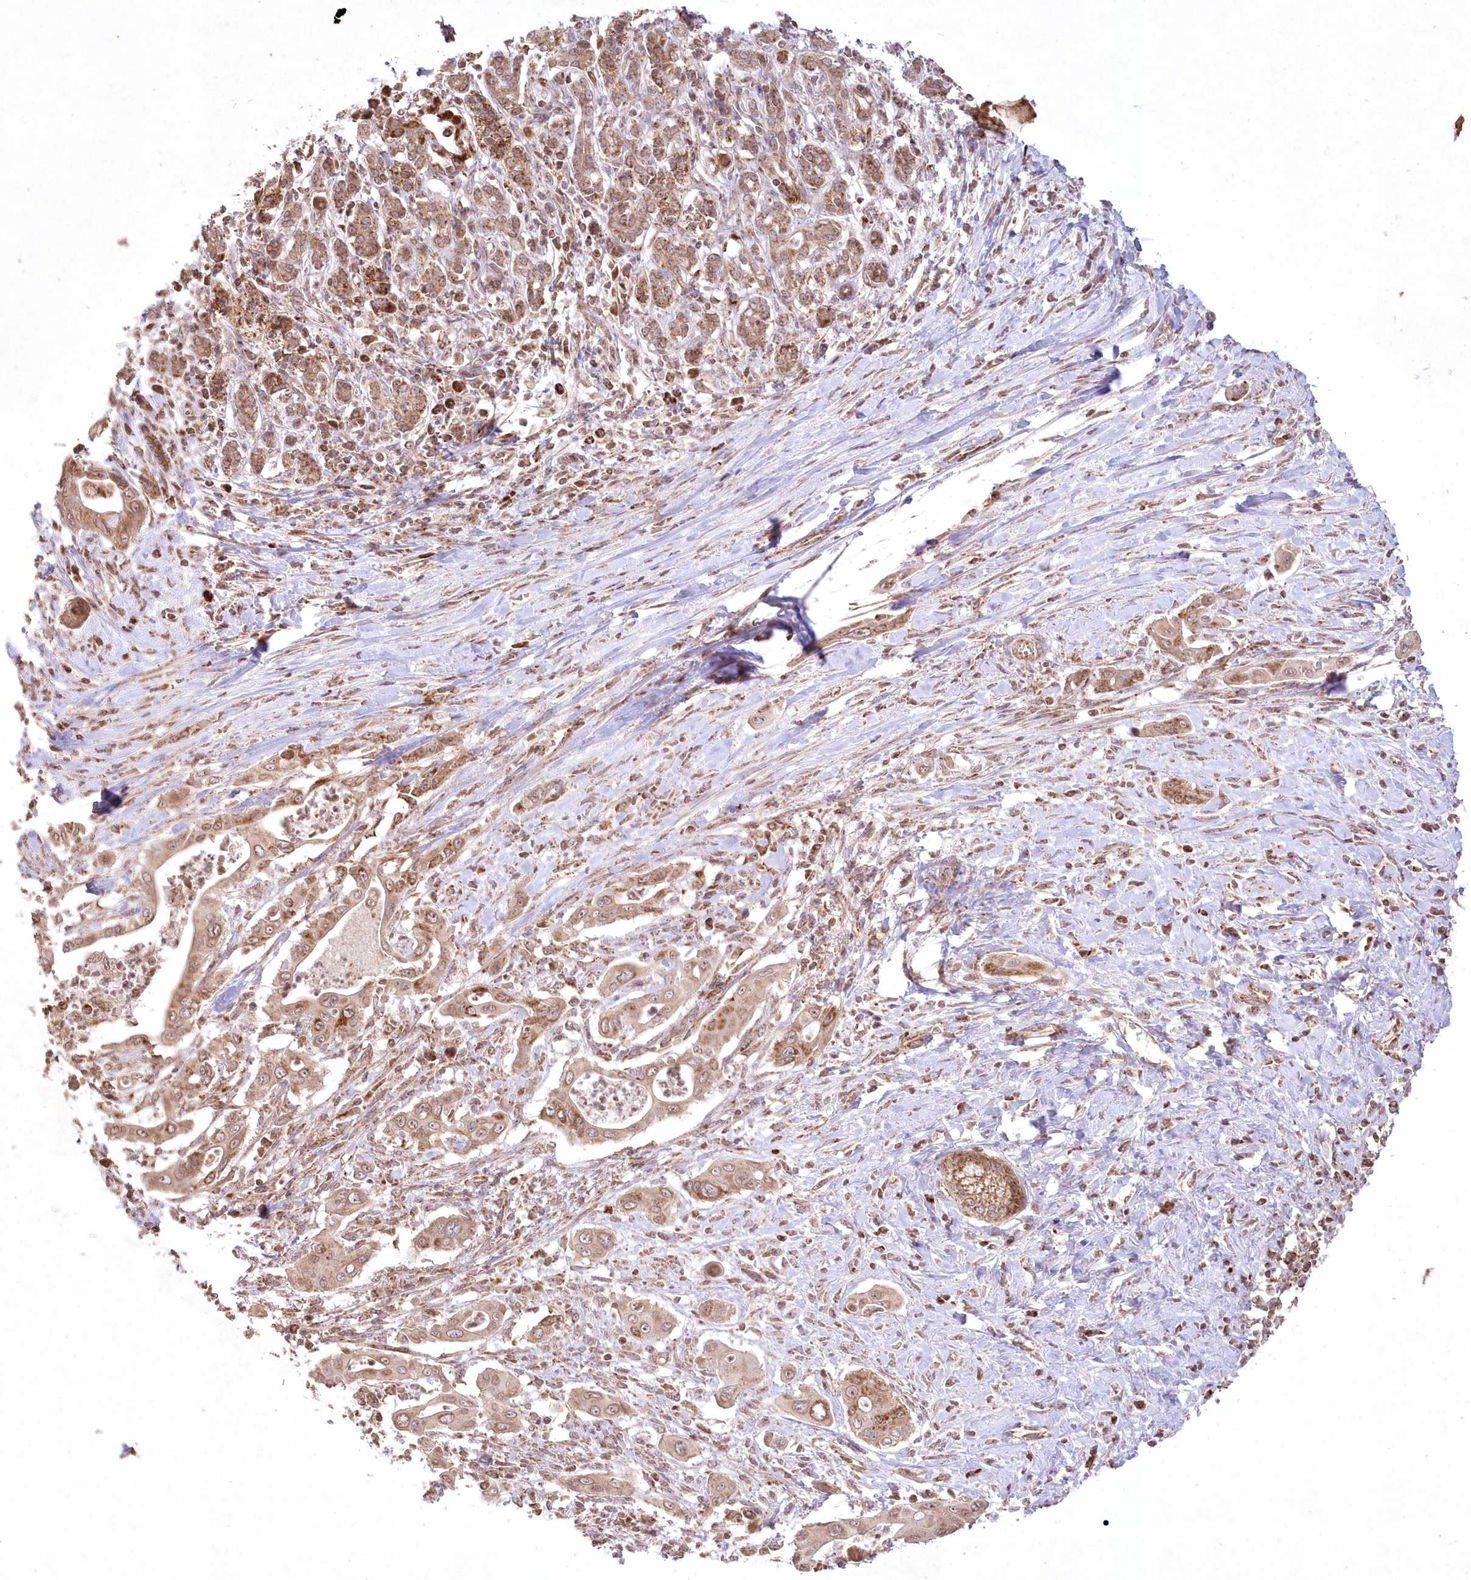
{"staining": {"intensity": "moderate", "quantity": ">75%", "location": "cytoplasmic/membranous"}, "tissue": "pancreatic cancer", "cell_type": "Tumor cells", "image_type": "cancer", "snomed": [{"axis": "morphology", "description": "Adenocarcinoma, NOS"}, {"axis": "topography", "description": "Pancreas"}], "caption": "Immunohistochemistry (IHC) image of neoplastic tissue: pancreatic cancer stained using immunohistochemistry (IHC) demonstrates medium levels of moderate protein expression localized specifically in the cytoplasmic/membranous of tumor cells, appearing as a cytoplasmic/membranous brown color.", "gene": "LRPPRC", "patient": {"sex": "male", "age": 58}}